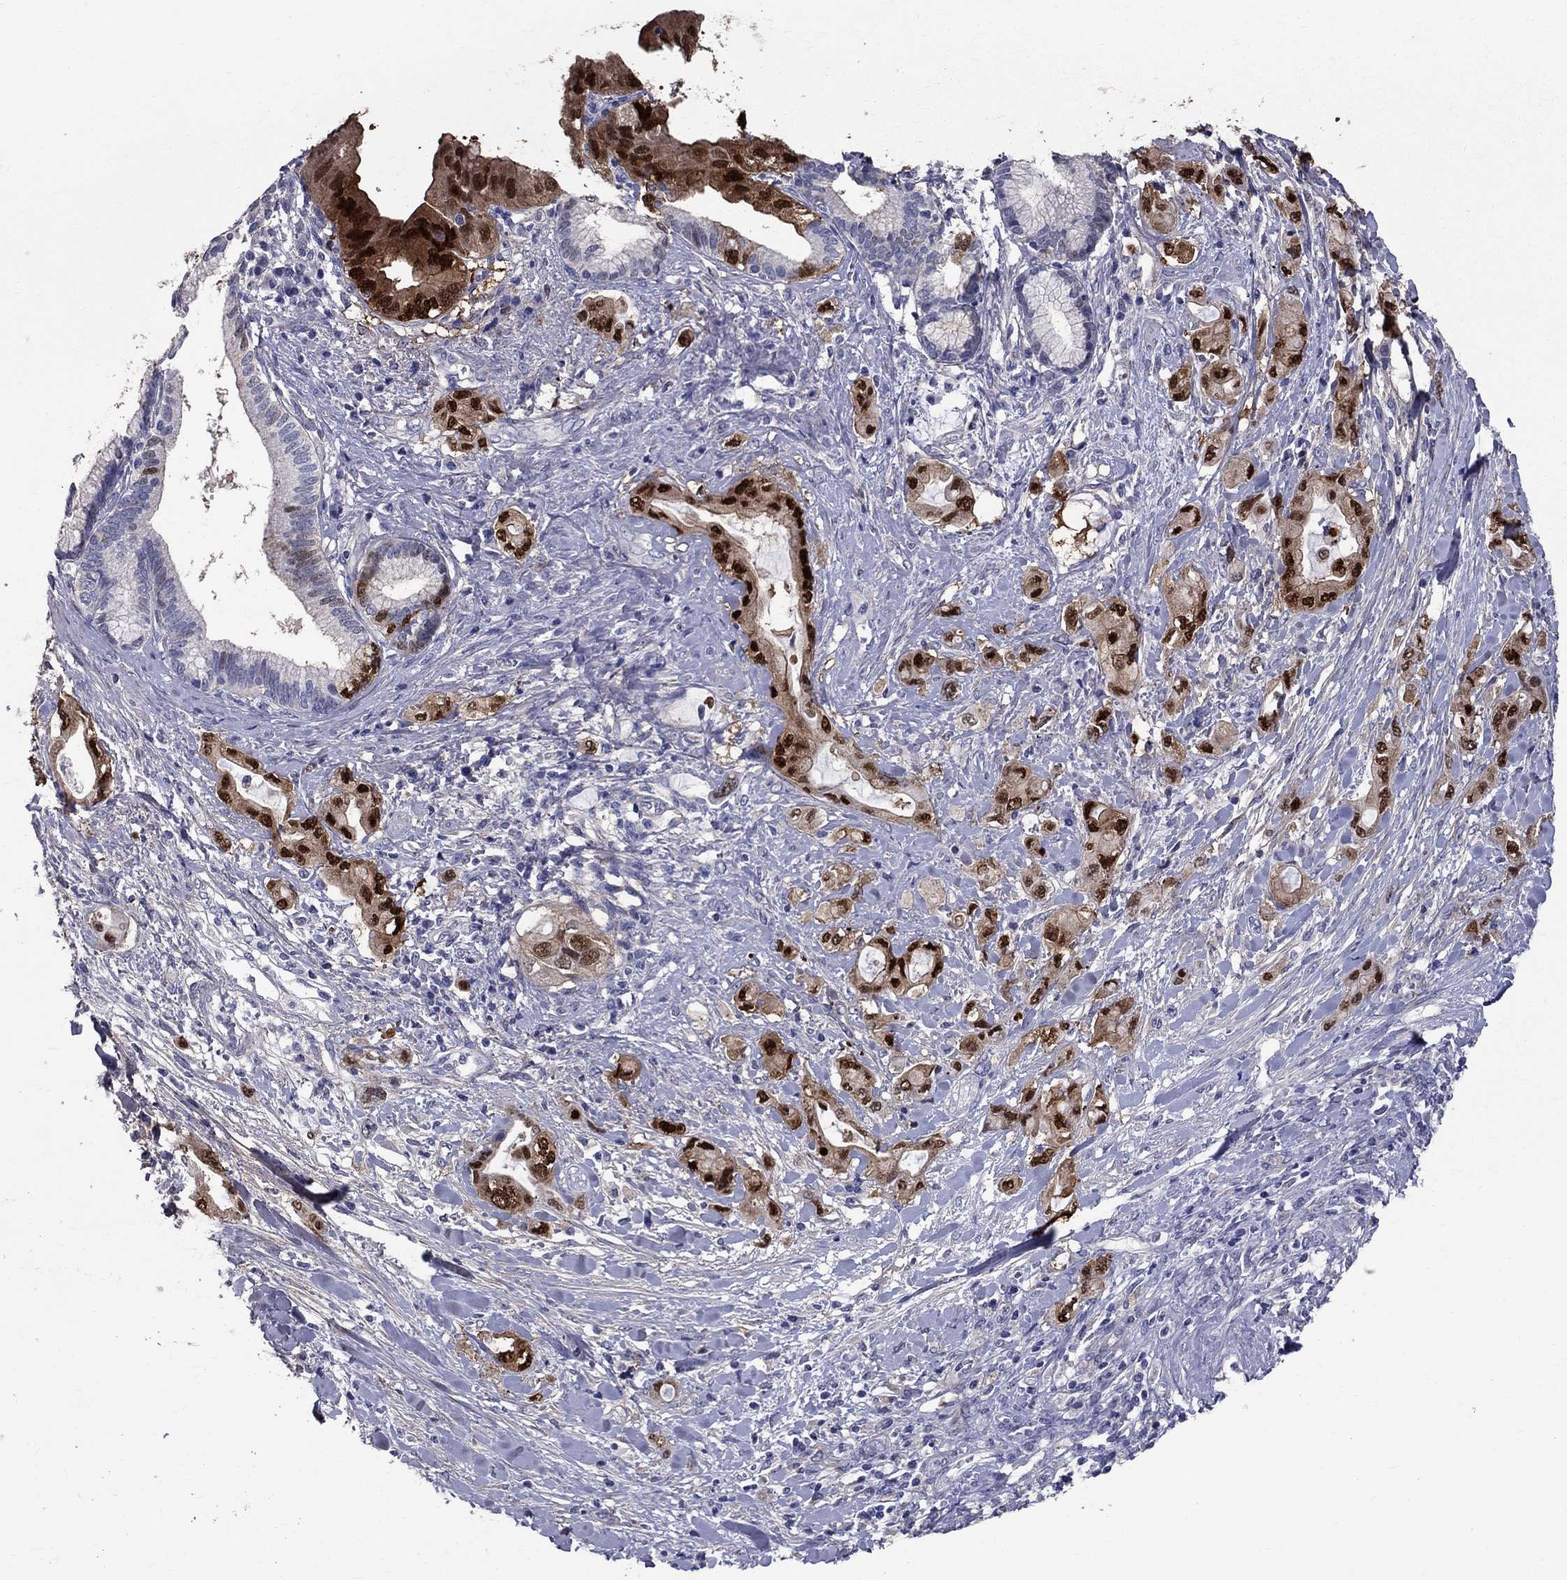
{"staining": {"intensity": "strong", "quantity": ">75%", "location": "nuclear"}, "tissue": "pancreatic cancer", "cell_type": "Tumor cells", "image_type": "cancer", "snomed": [{"axis": "morphology", "description": "Adenocarcinoma, NOS"}, {"axis": "topography", "description": "Pancreas"}], "caption": "Pancreatic adenocarcinoma stained for a protein (brown) displays strong nuclear positive positivity in approximately >75% of tumor cells.", "gene": "ANXA10", "patient": {"sex": "female", "age": 56}}